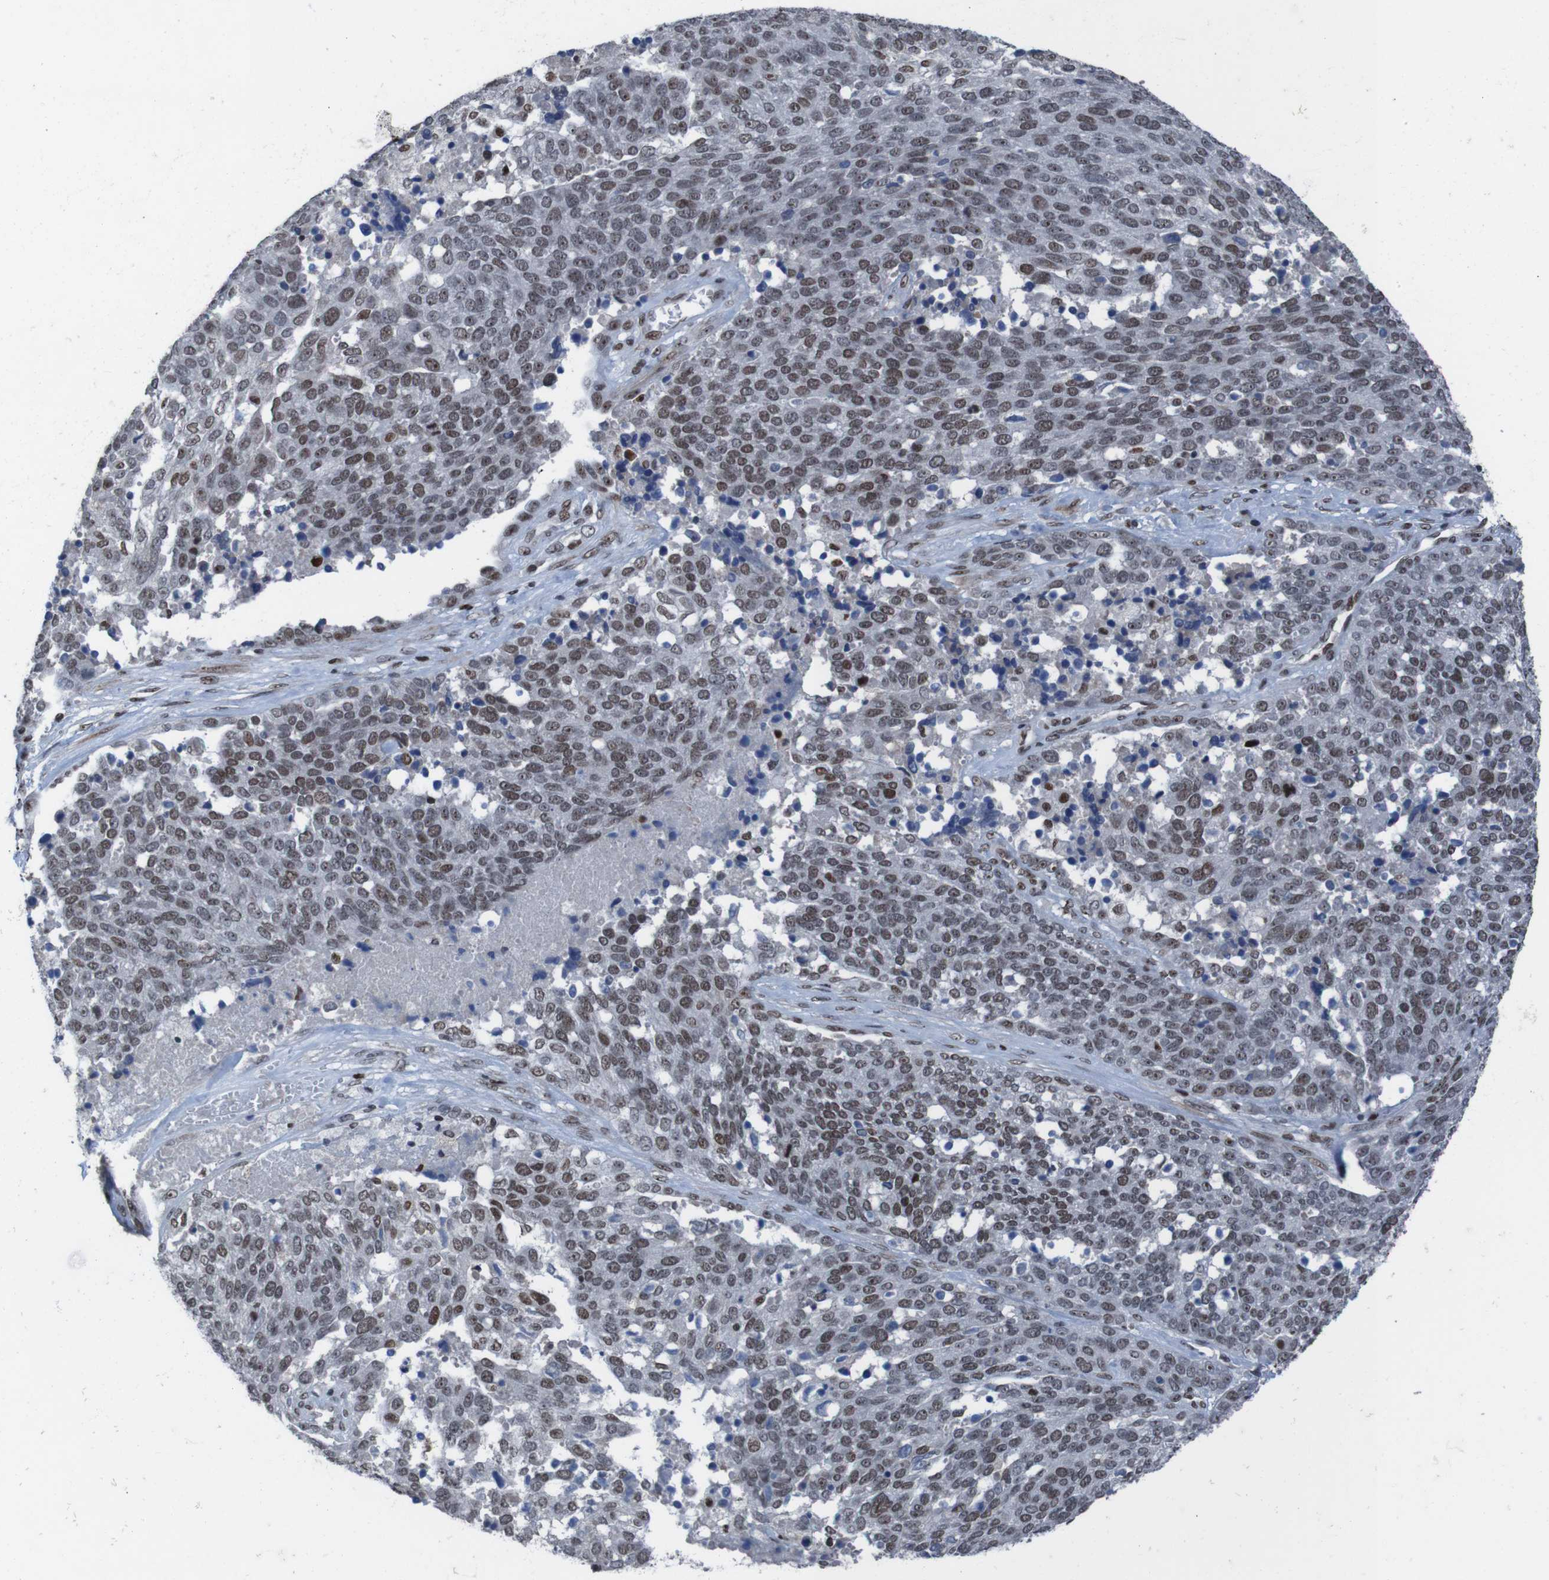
{"staining": {"intensity": "strong", "quantity": "25%-75%", "location": "nuclear"}, "tissue": "ovarian cancer", "cell_type": "Tumor cells", "image_type": "cancer", "snomed": [{"axis": "morphology", "description": "Cystadenocarcinoma, serous, NOS"}, {"axis": "topography", "description": "Ovary"}], "caption": "This is an image of immunohistochemistry staining of ovarian serous cystadenocarcinoma, which shows strong expression in the nuclear of tumor cells.", "gene": "PHF2", "patient": {"sex": "female", "age": 44}}